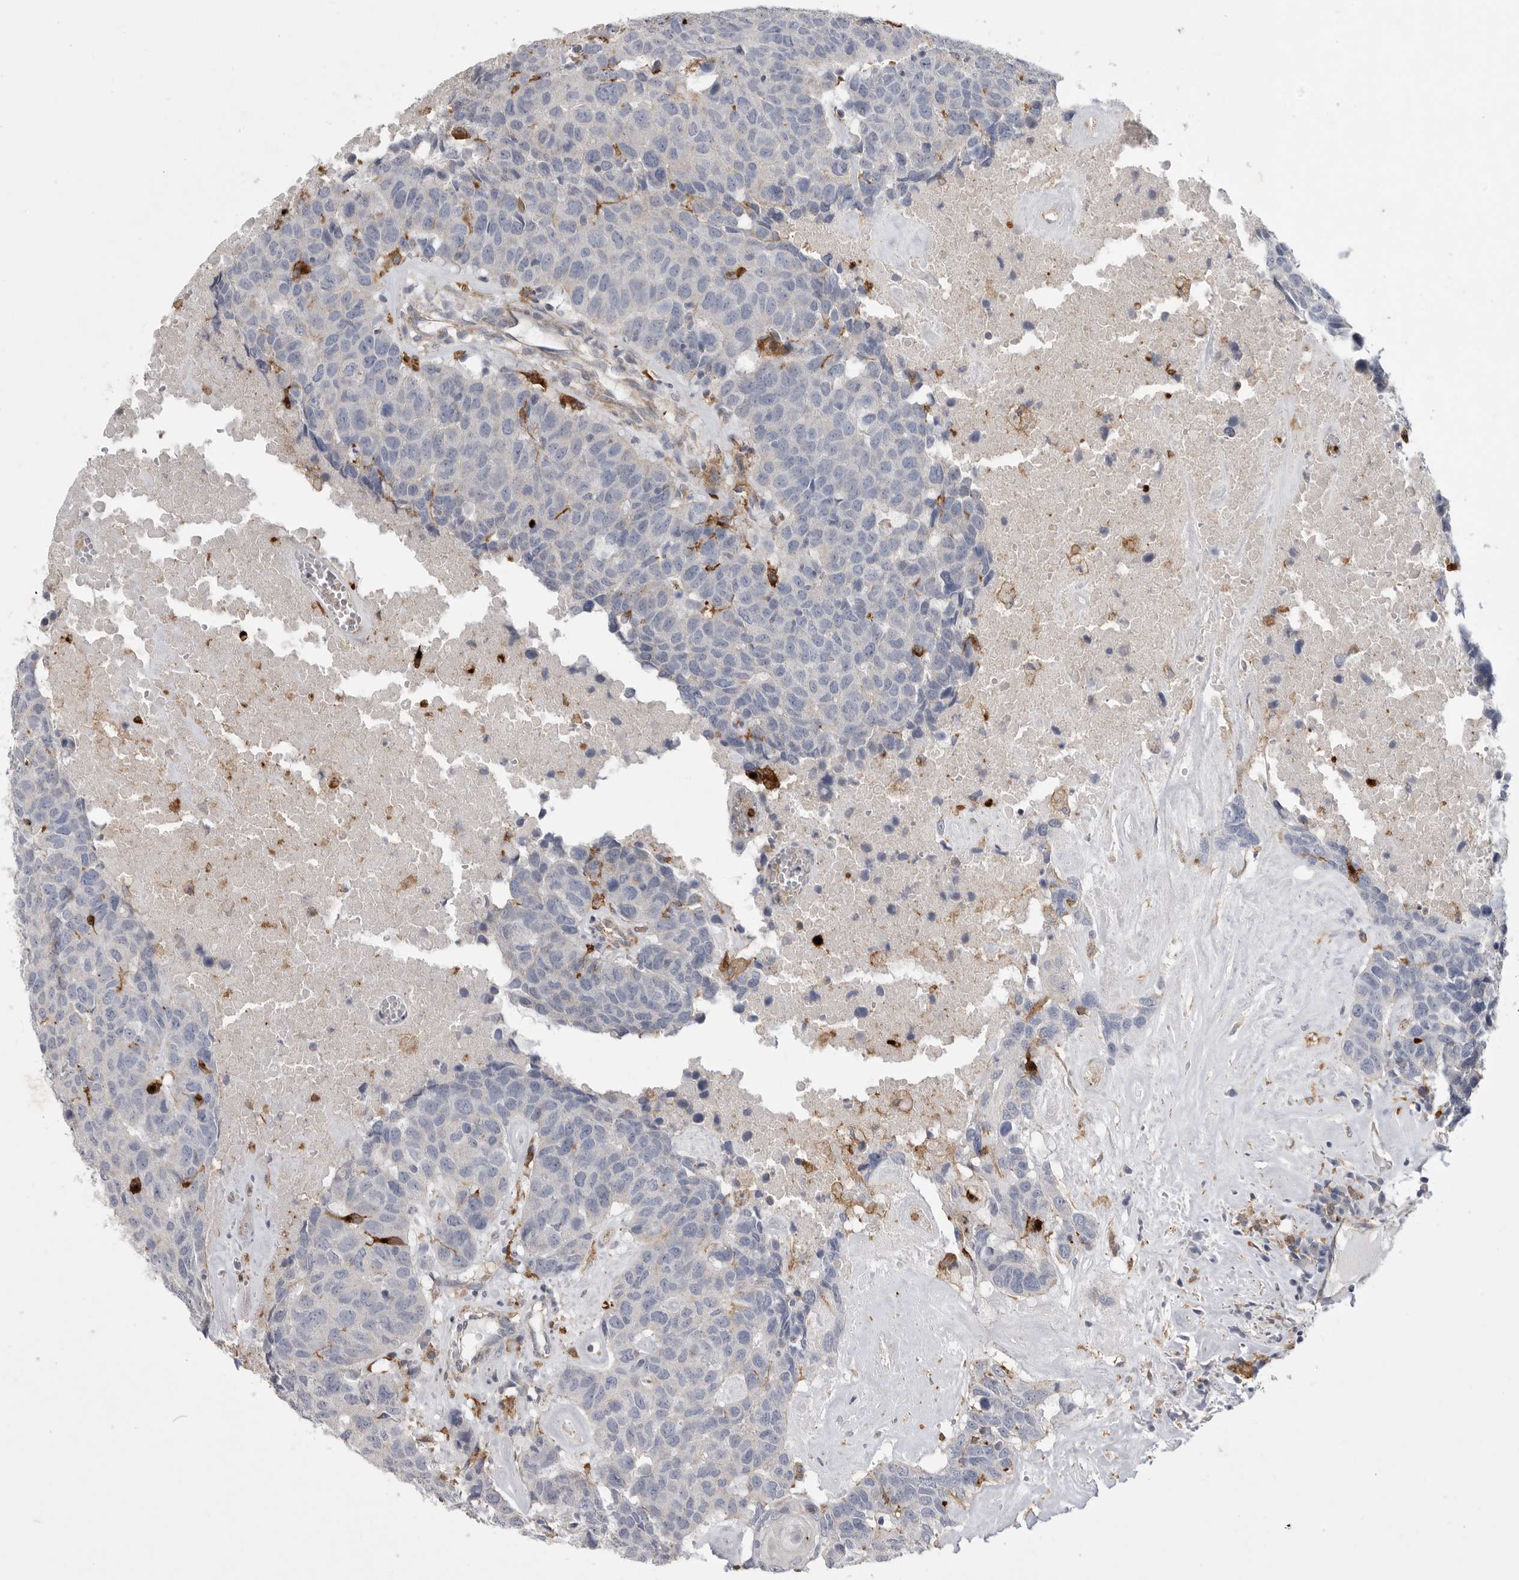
{"staining": {"intensity": "negative", "quantity": "none", "location": "none"}, "tissue": "head and neck cancer", "cell_type": "Tumor cells", "image_type": "cancer", "snomed": [{"axis": "morphology", "description": "Squamous cell carcinoma, NOS"}, {"axis": "topography", "description": "Head-Neck"}], "caption": "Tumor cells show no significant protein expression in squamous cell carcinoma (head and neck).", "gene": "SIGLEC10", "patient": {"sex": "male", "age": 66}}